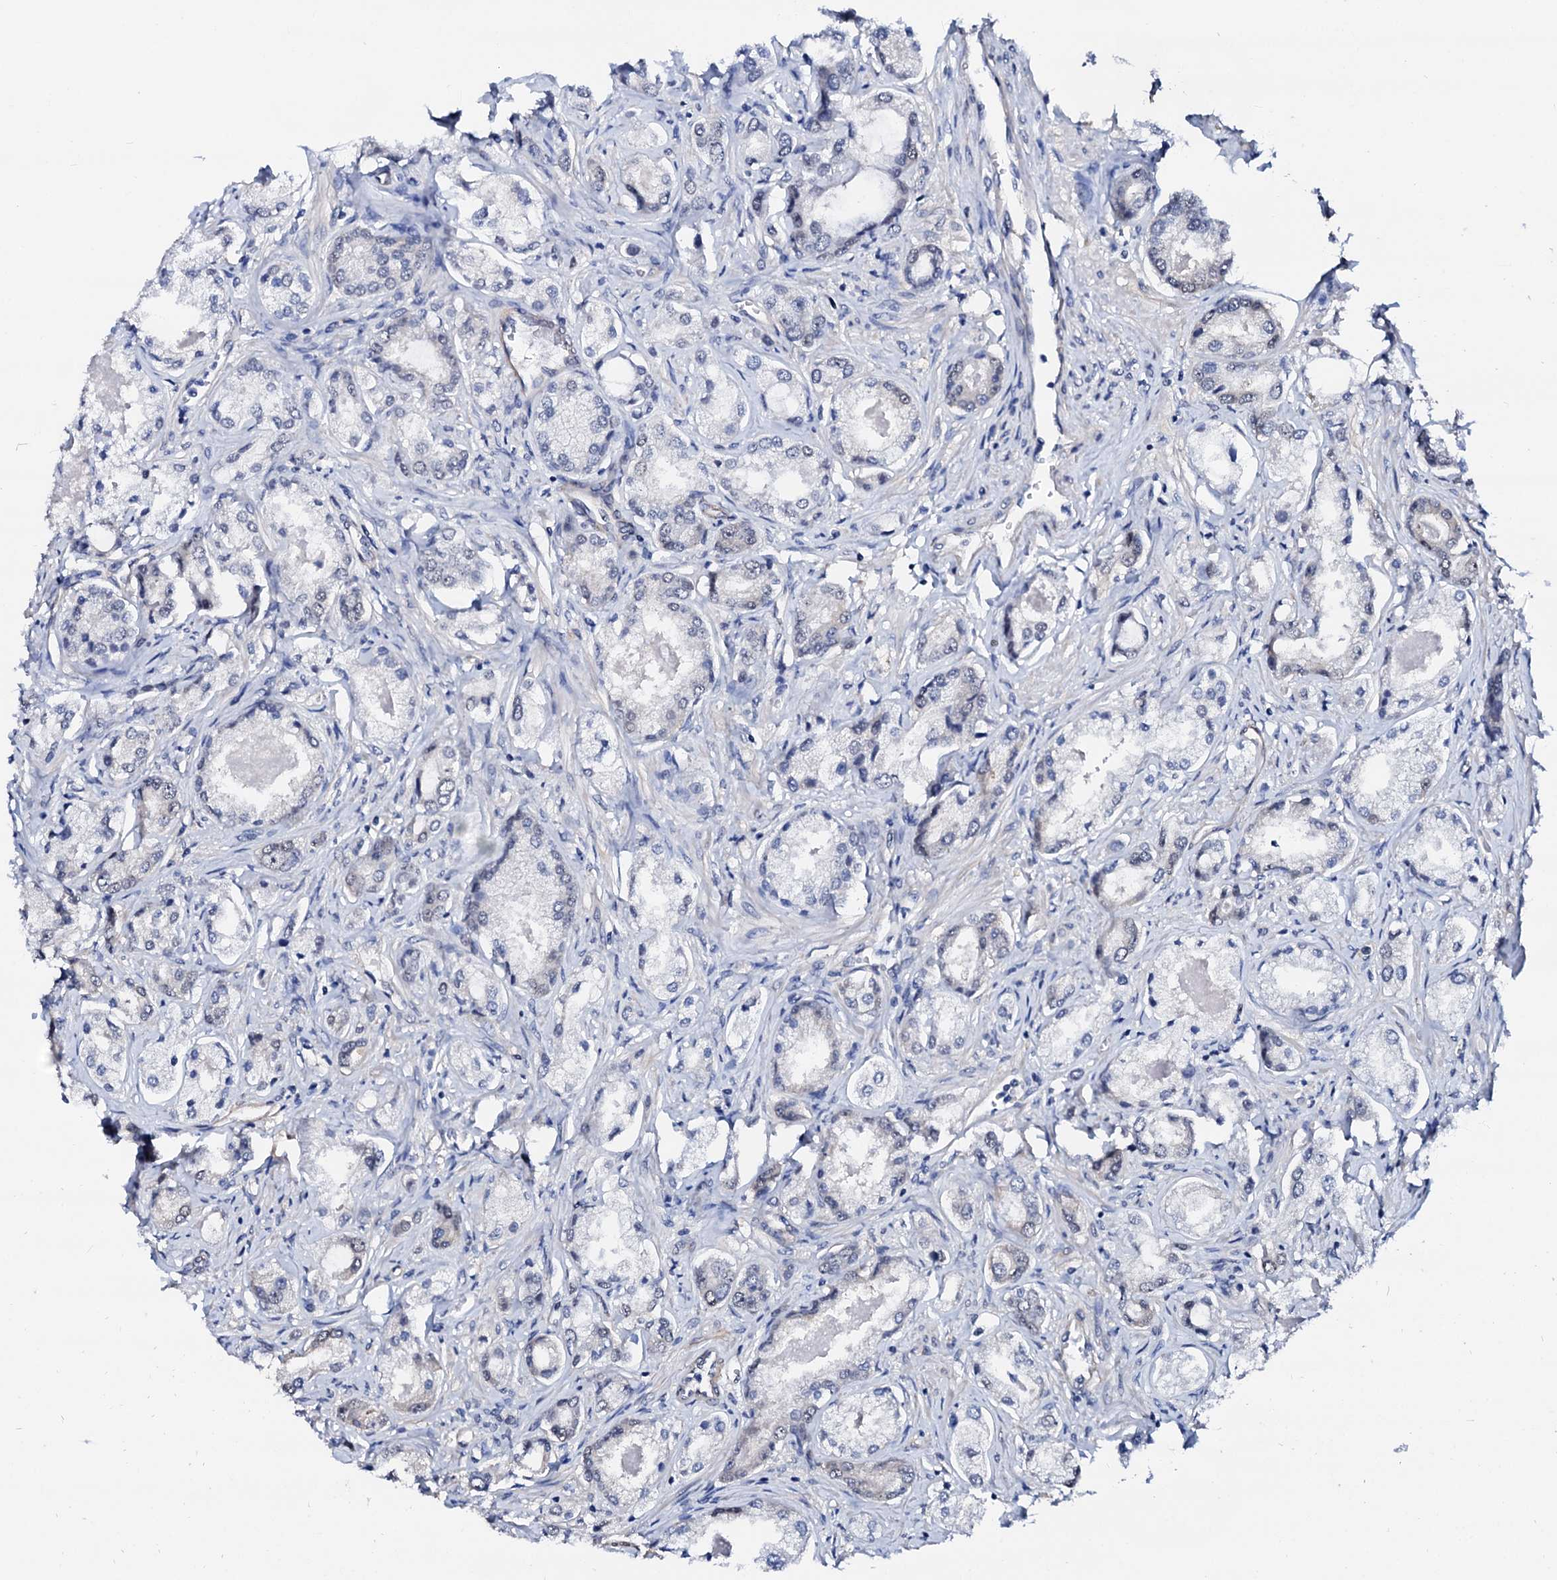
{"staining": {"intensity": "negative", "quantity": "none", "location": "none"}, "tissue": "prostate cancer", "cell_type": "Tumor cells", "image_type": "cancer", "snomed": [{"axis": "morphology", "description": "Adenocarcinoma, Low grade"}, {"axis": "topography", "description": "Prostate"}], "caption": "Tumor cells are negative for brown protein staining in prostate cancer.", "gene": "CSN2", "patient": {"sex": "male", "age": 68}}